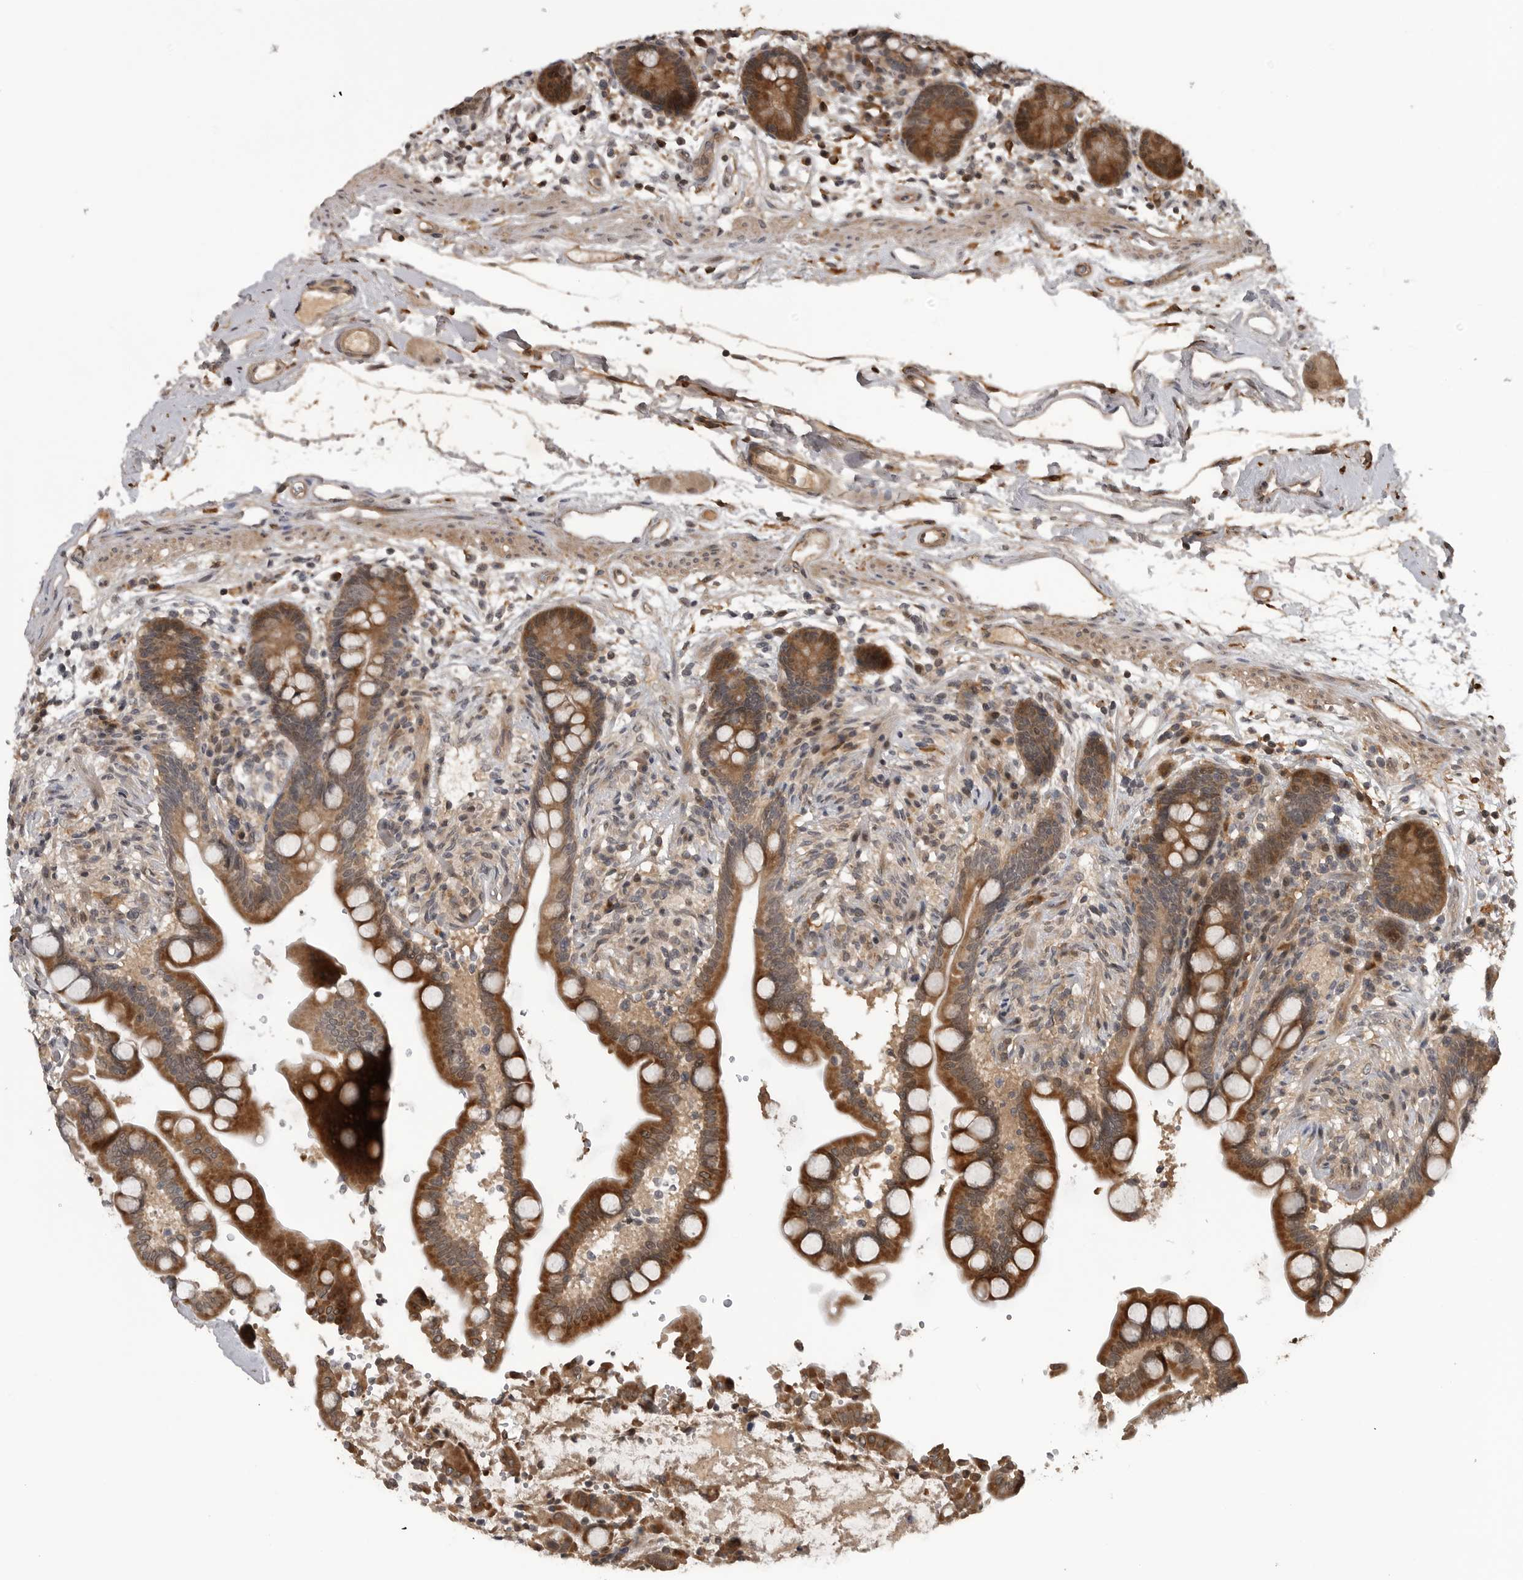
{"staining": {"intensity": "moderate", "quantity": ">75%", "location": "cytoplasmic/membranous"}, "tissue": "colon", "cell_type": "Endothelial cells", "image_type": "normal", "snomed": [{"axis": "morphology", "description": "Normal tissue, NOS"}, {"axis": "topography", "description": "Colon"}], "caption": "Endothelial cells display moderate cytoplasmic/membranous expression in approximately >75% of cells in benign colon. The staining was performed using DAB to visualize the protein expression in brown, while the nuclei were stained in blue with hematoxylin (Magnification: 20x).", "gene": "AKAP7", "patient": {"sex": "male", "age": 73}}